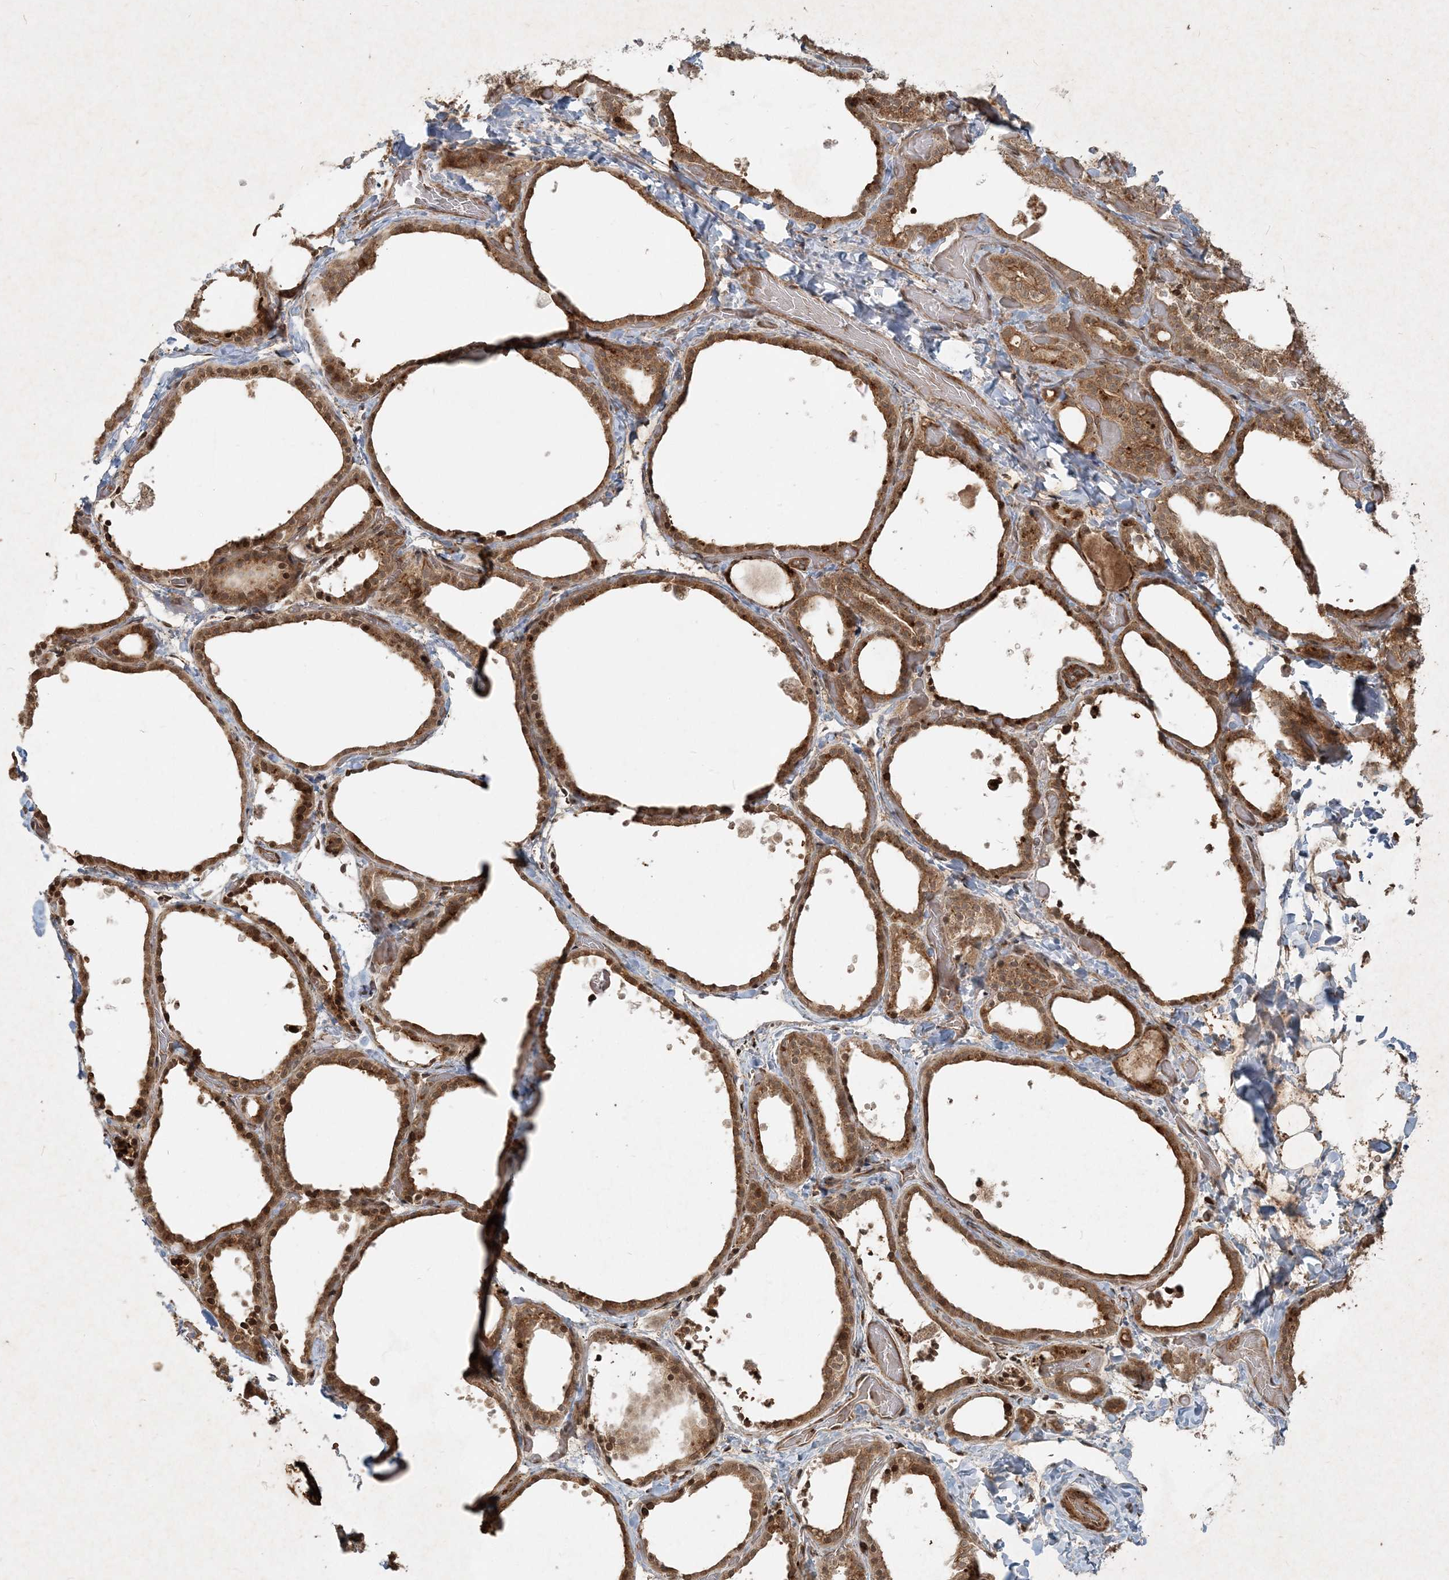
{"staining": {"intensity": "moderate", "quantity": ">75%", "location": "cytoplasmic/membranous"}, "tissue": "thyroid gland", "cell_type": "Glandular cells", "image_type": "normal", "snomed": [{"axis": "morphology", "description": "Normal tissue, NOS"}, {"axis": "topography", "description": "Thyroid gland"}], "caption": "An image showing moderate cytoplasmic/membranous staining in about >75% of glandular cells in benign thyroid gland, as visualized by brown immunohistochemical staining.", "gene": "NARS1", "patient": {"sex": "female", "age": 44}}